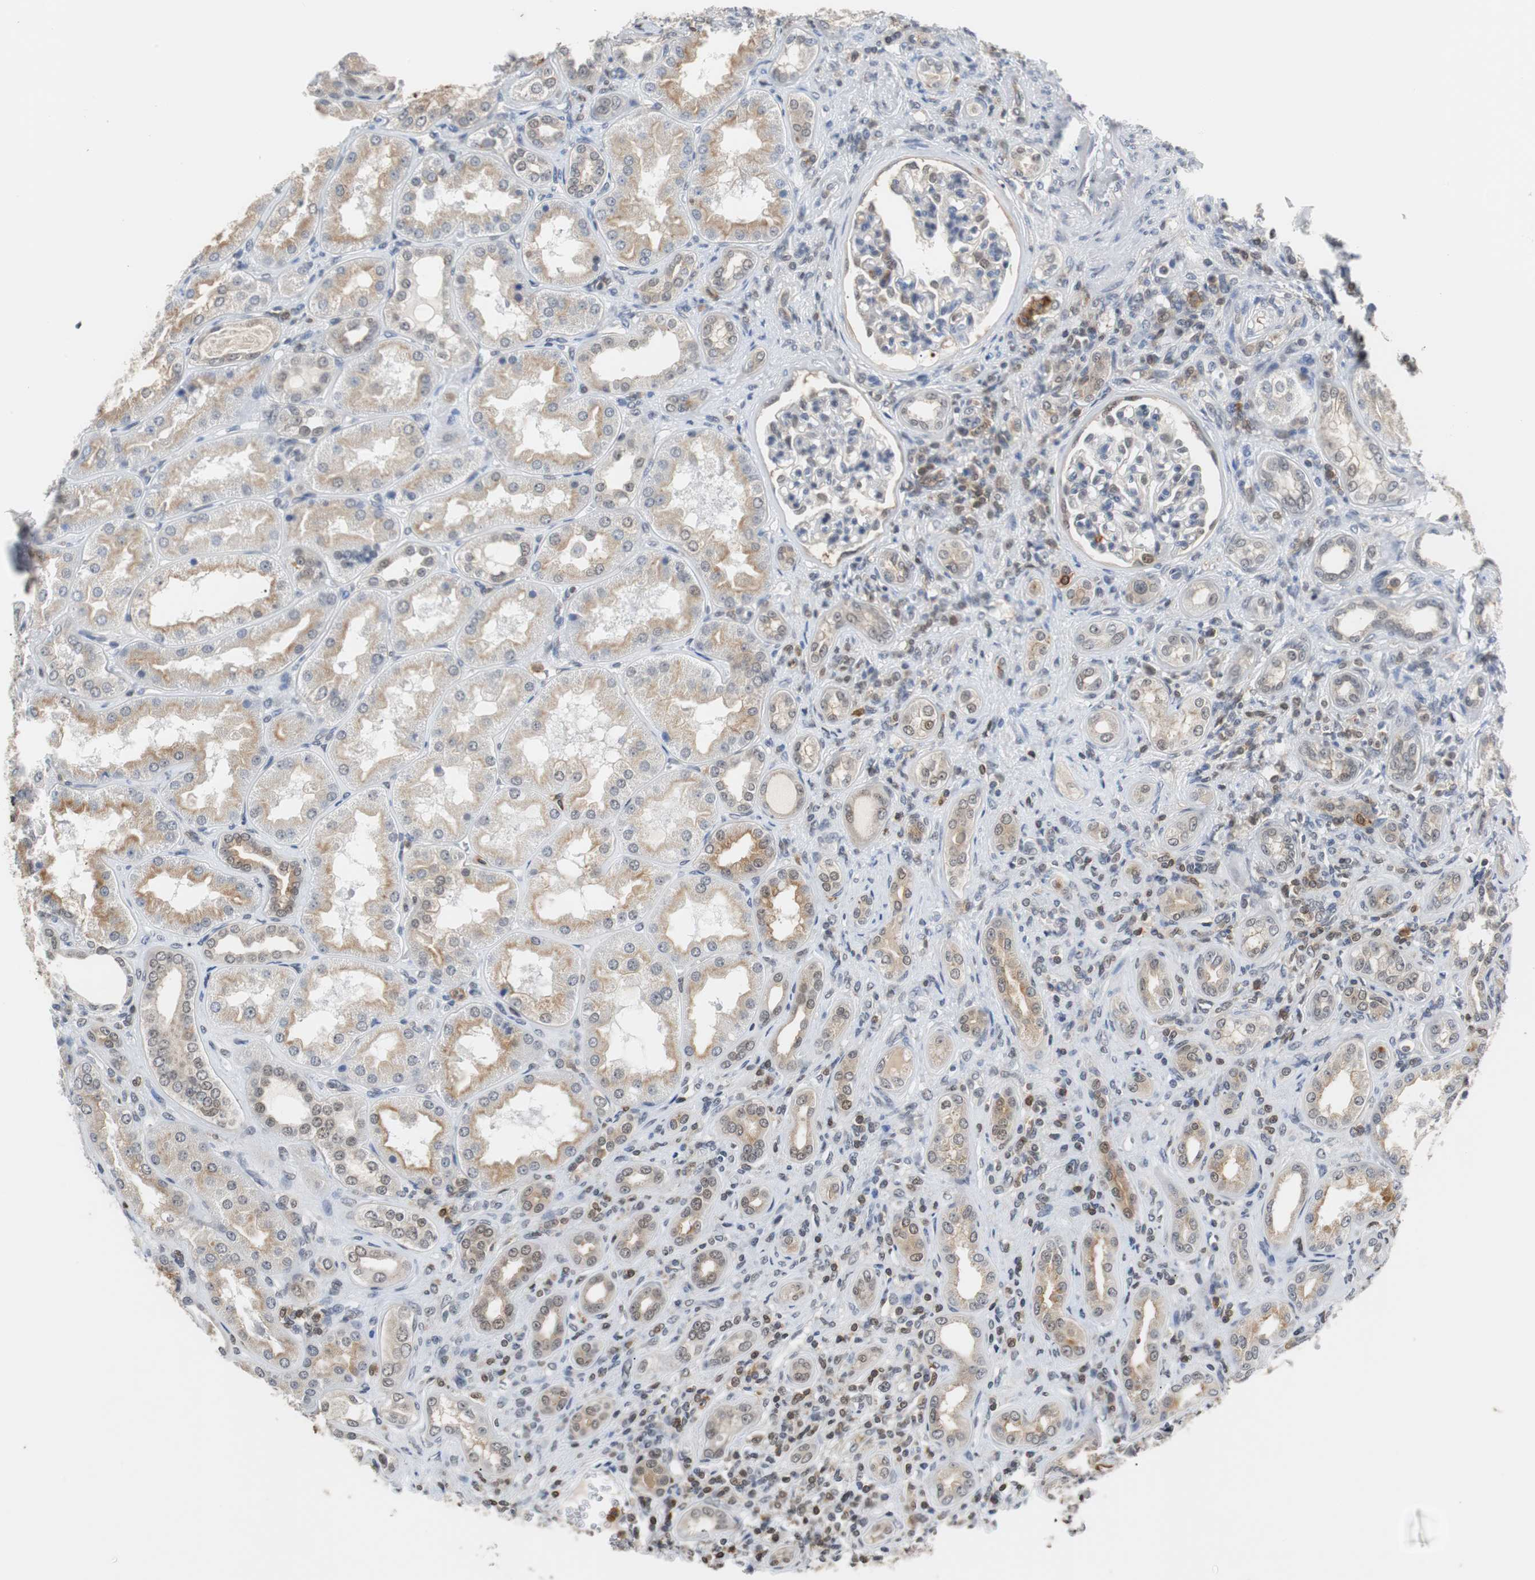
{"staining": {"intensity": "moderate", "quantity": "<25%", "location": "cytoplasmic/membranous,nuclear"}, "tissue": "kidney", "cell_type": "Cells in glomeruli", "image_type": "normal", "snomed": [{"axis": "morphology", "description": "Normal tissue, NOS"}, {"axis": "topography", "description": "Kidney"}], "caption": "DAB (3,3'-diaminobenzidine) immunohistochemical staining of unremarkable kidney exhibits moderate cytoplasmic/membranous,nuclear protein expression in approximately <25% of cells in glomeruli.", "gene": "SIRT1", "patient": {"sex": "female", "age": 56}}